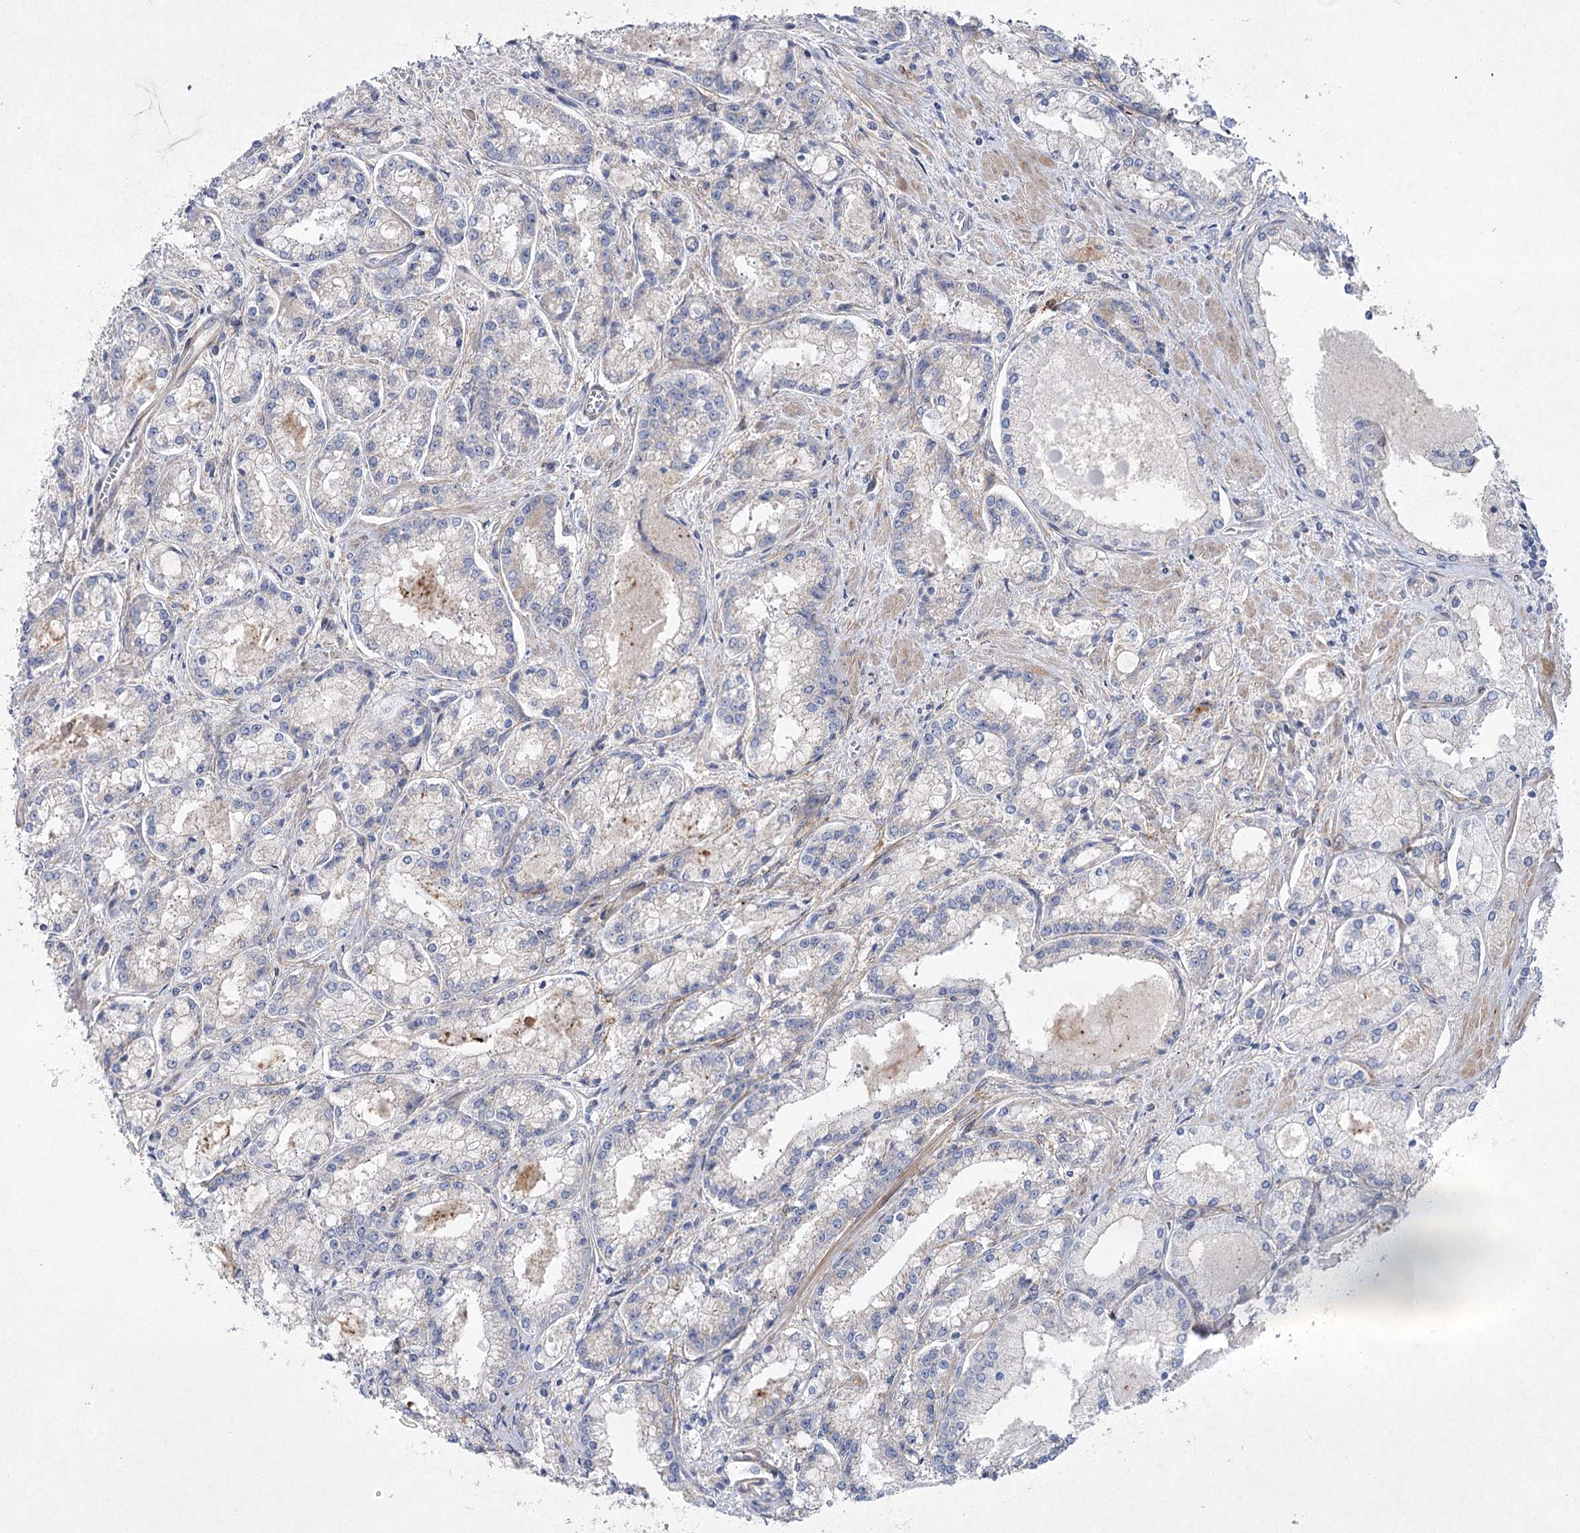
{"staining": {"intensity": "negative", "quantity": "none", "location": "none"}, "tissue": "prostate cancer", "cell_type": "Tumor cells", "image_type": "cancer", "snomed": [{"axis": "morphology", "description": "Adenocarcinoma, Low grade"}, {"axis": "topography", "description": "Prostate"}], "caption": "DAB immunohistochemical staining of human prostate cancer (low-grade adenocarcinoma) displays no significant positivity in tumor cells.", "gene": "SH3BP5L", "patient": {"sex": "male", "age": 74}}